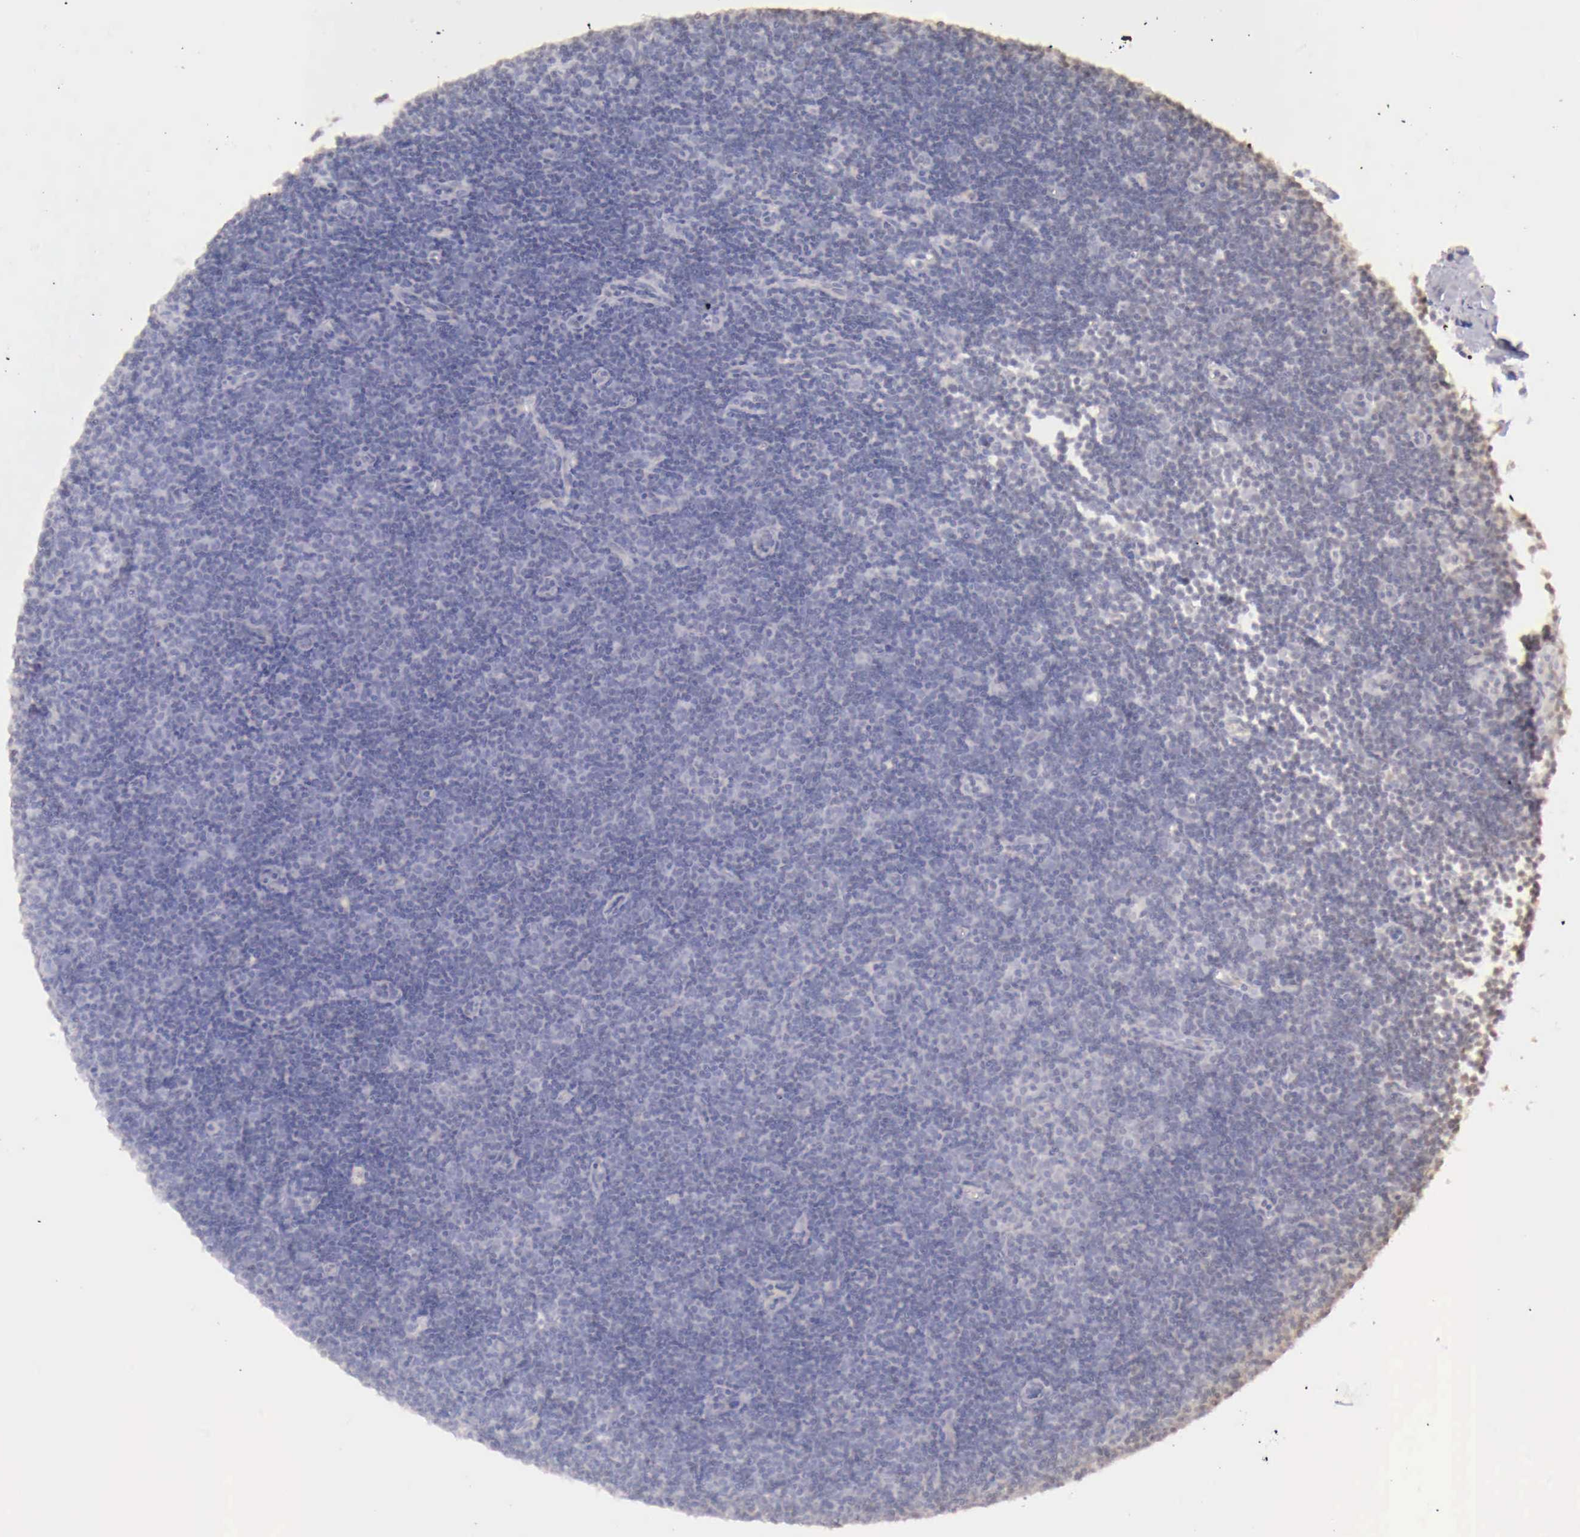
{"staining": {"intensity": "negative", "quantity": "none", "location": "none"}, "tissue": "lymphoma", "cell_type": "Tumor cells", "image_type": "cancer", "snomed": [{"axis": "morphology", "description": "Malignant lymphoma, non-Hodgkin's type, Low grade"}, {"axis": "topography", "description": "Lymph node"}], "caption": "This is an immunohistochemistry (IHC) photomicrograph of human low-grade malignant lymphoma, non-Hodgkin's type. There is no expression in tumor cells.", "gene": "UBA1", "patient": {"sex": "male", "age": 57}}